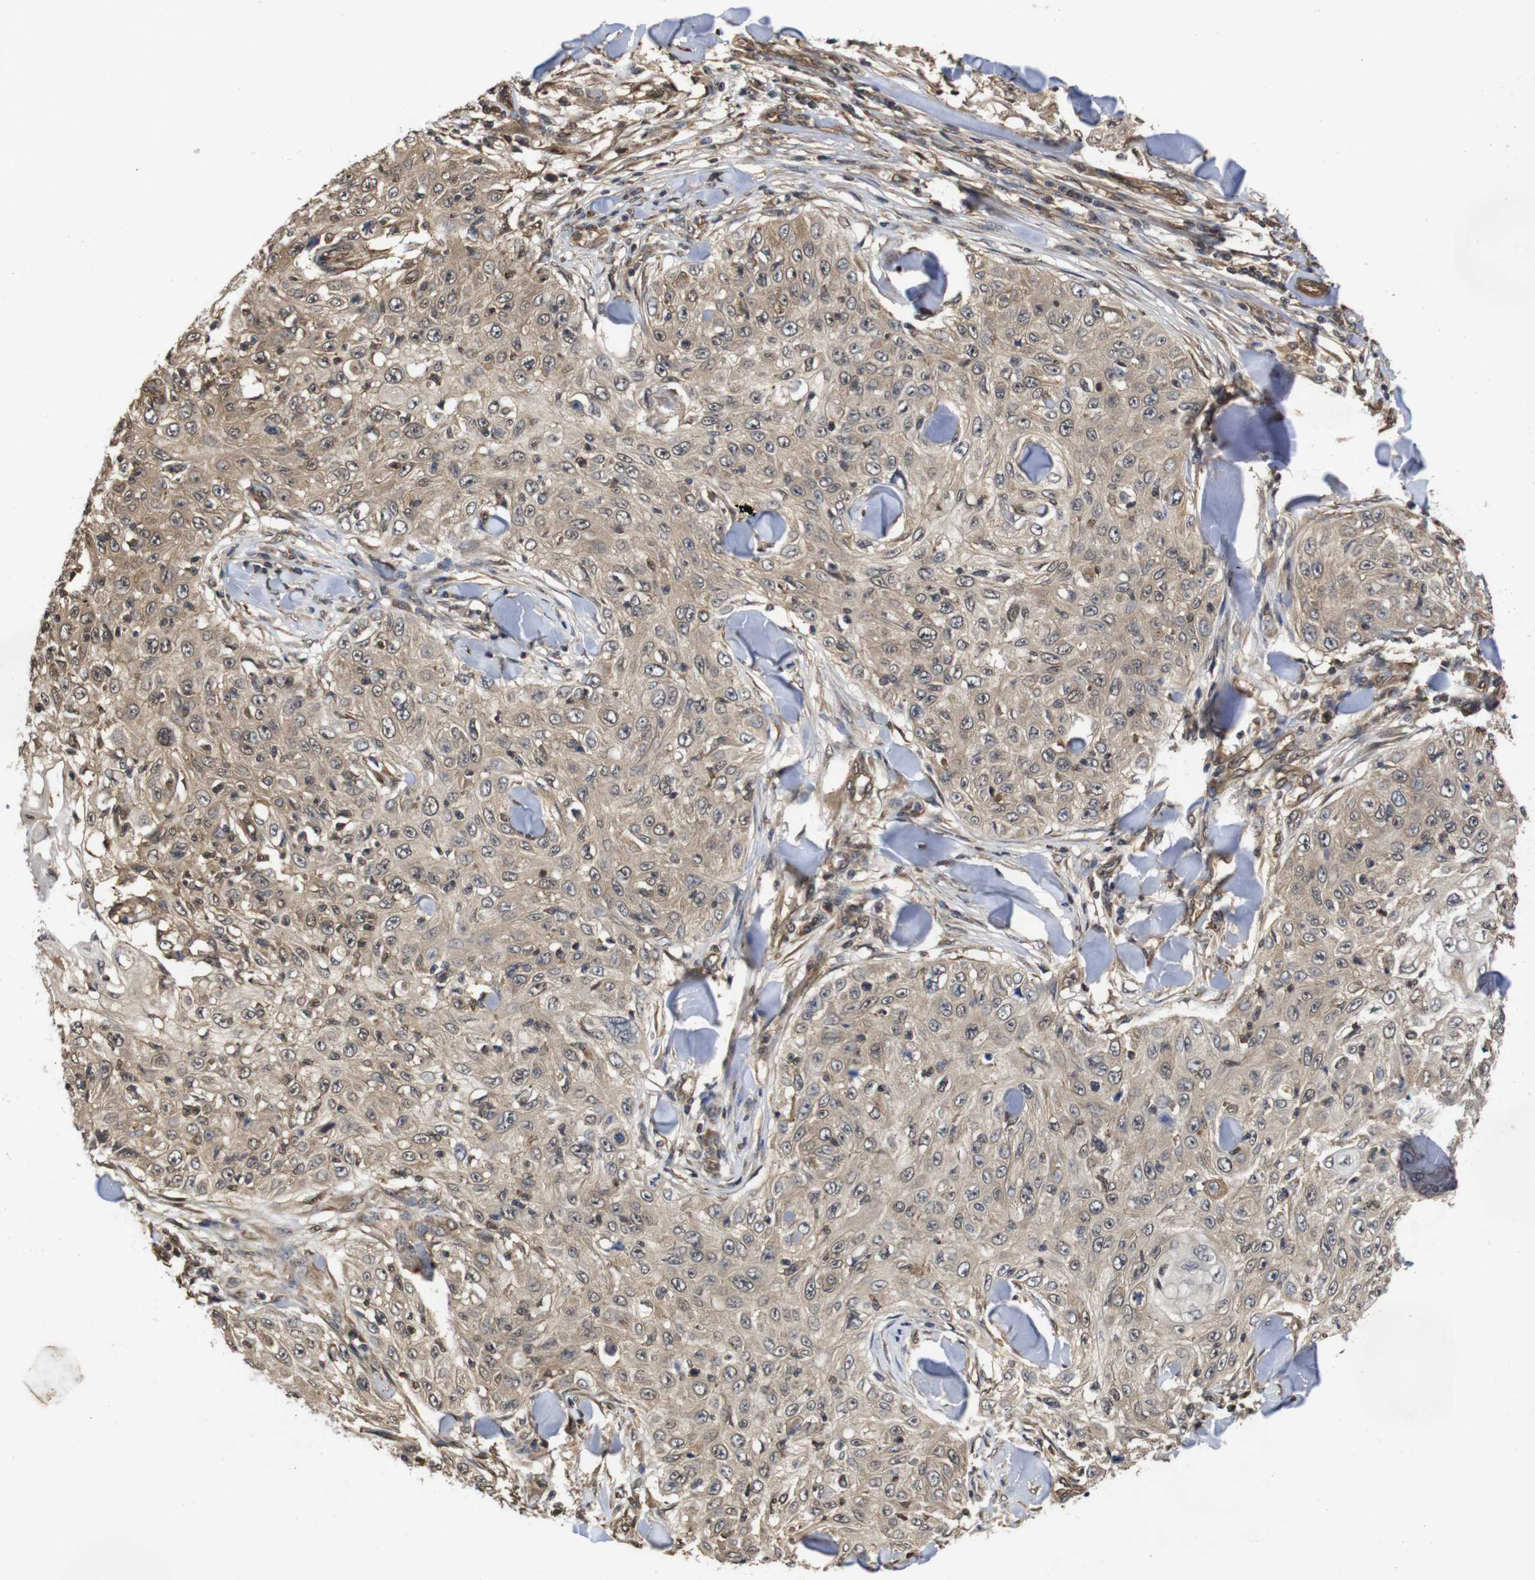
{"staining": {"intensity": "moderate", "quantity": ">75%", "location": "cytoplasmic/membranous,nuclear"}, "tissue": "skin cancer", "cell_type": "Tumor cells", "image_type": "cancer", "snomed": [{"axis": "morphology", "description": "Squamous cell carcinoma, NOS"}, {"axis": "topography", "description": "Skin"}], "caption": "Squamous cell carcinoma (skin) tissue shows moderate cytoplasmic/membranous and nuclear expression in approximately >75% of tumor cells, visualized by immunohistochemistry.", "gene": "SUMO3", "patient": {"sex": "male", "age": 86}}